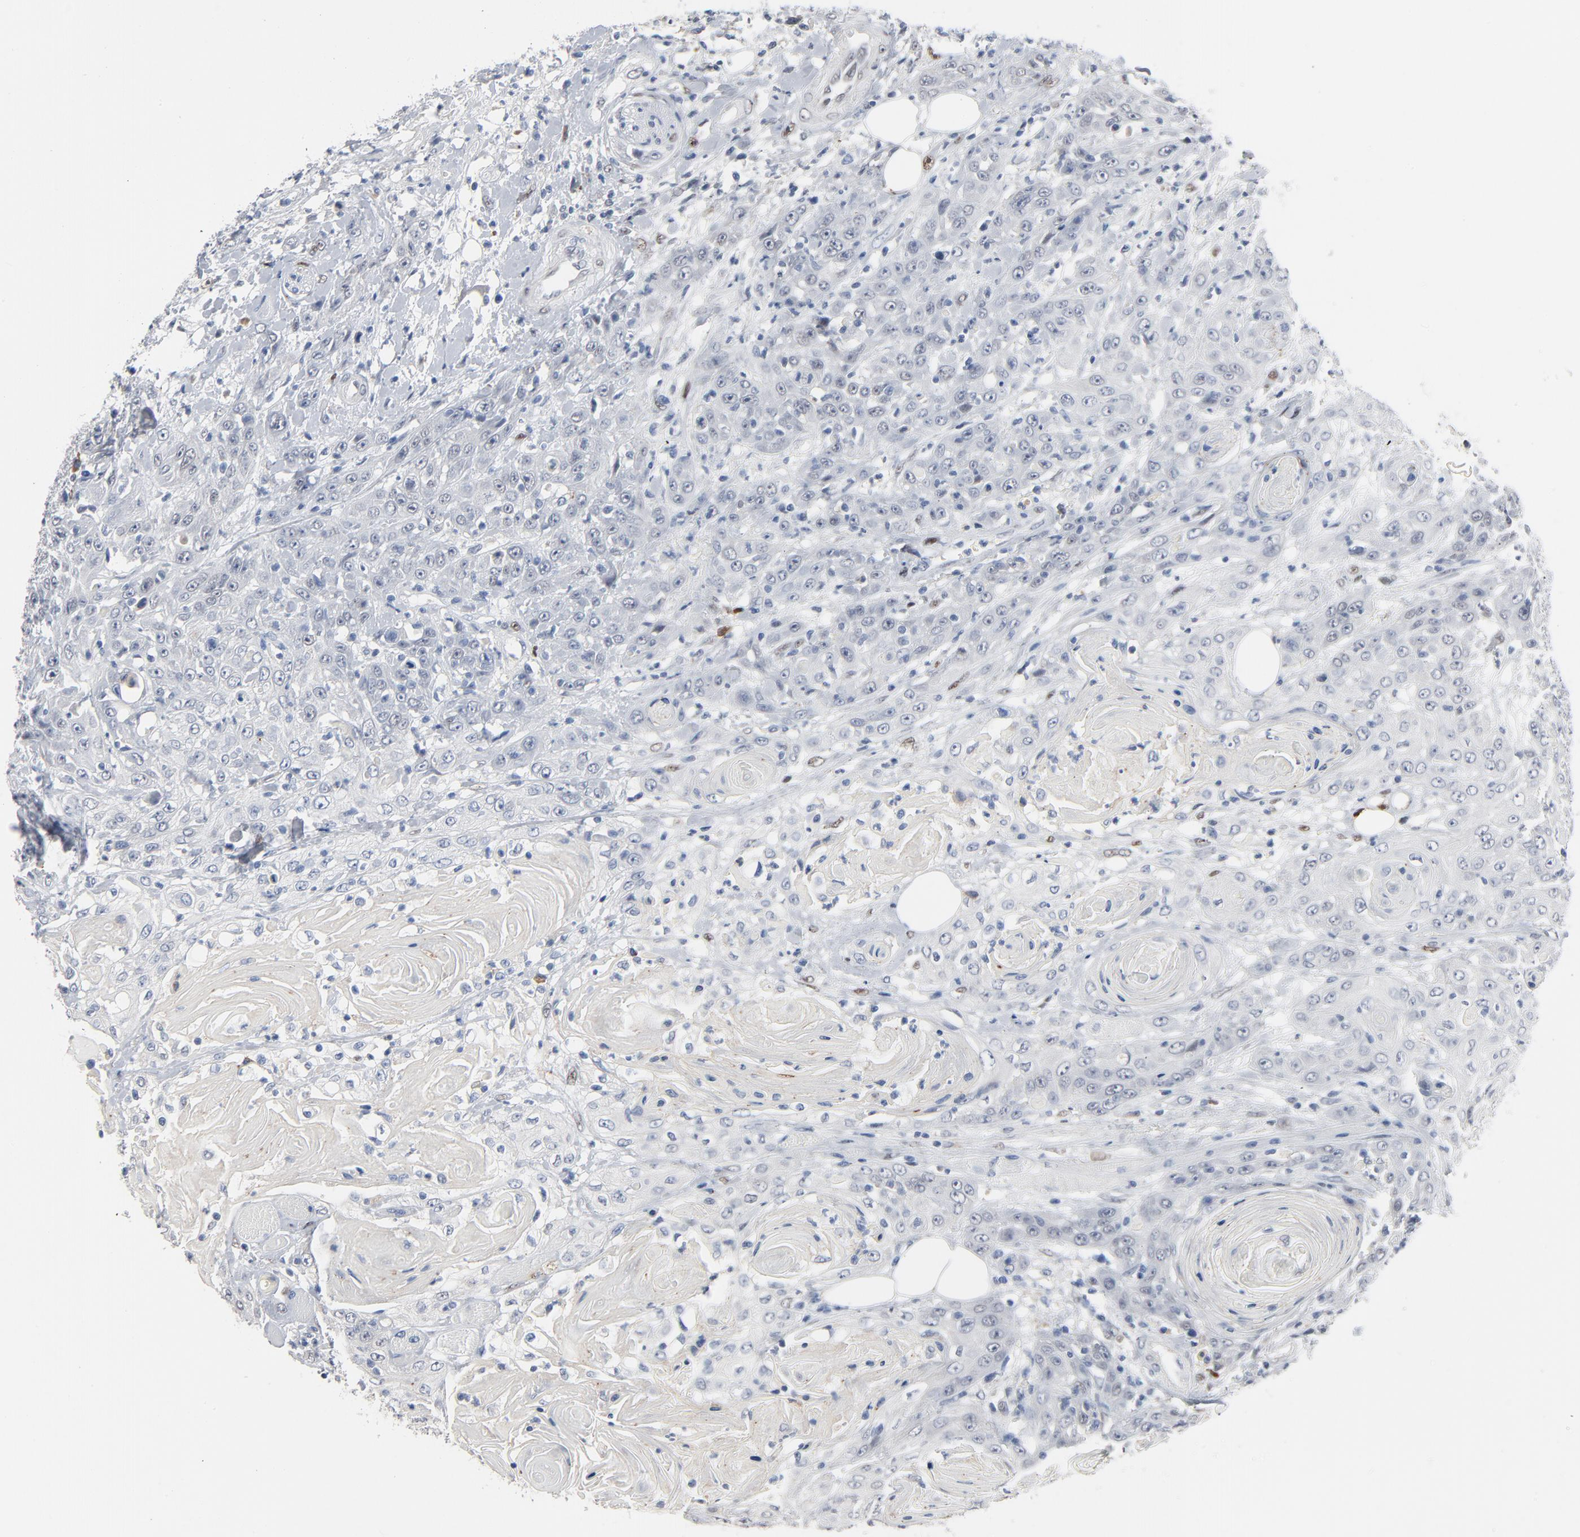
{"staining": {"intensity": "negative", "quantity": "none", "location": "none"}, "tissue": "head and neck cancer", "cell_type": "Tumor cells", "image_type": "cancer", "snomed": [{"axis": "morphology", "description": "Squamous cell carcinoma, NOS"}, {"axis": "topography", "description": "Head-Neck"}], "caption": "The image displays no significant staining in tumor cells of squamous cell carcinoma (head and neck). (IHC, brightfield microscopy, high magnification).", "gene": "FOXP1", "patient": {"sex": "female", "age": 84}}